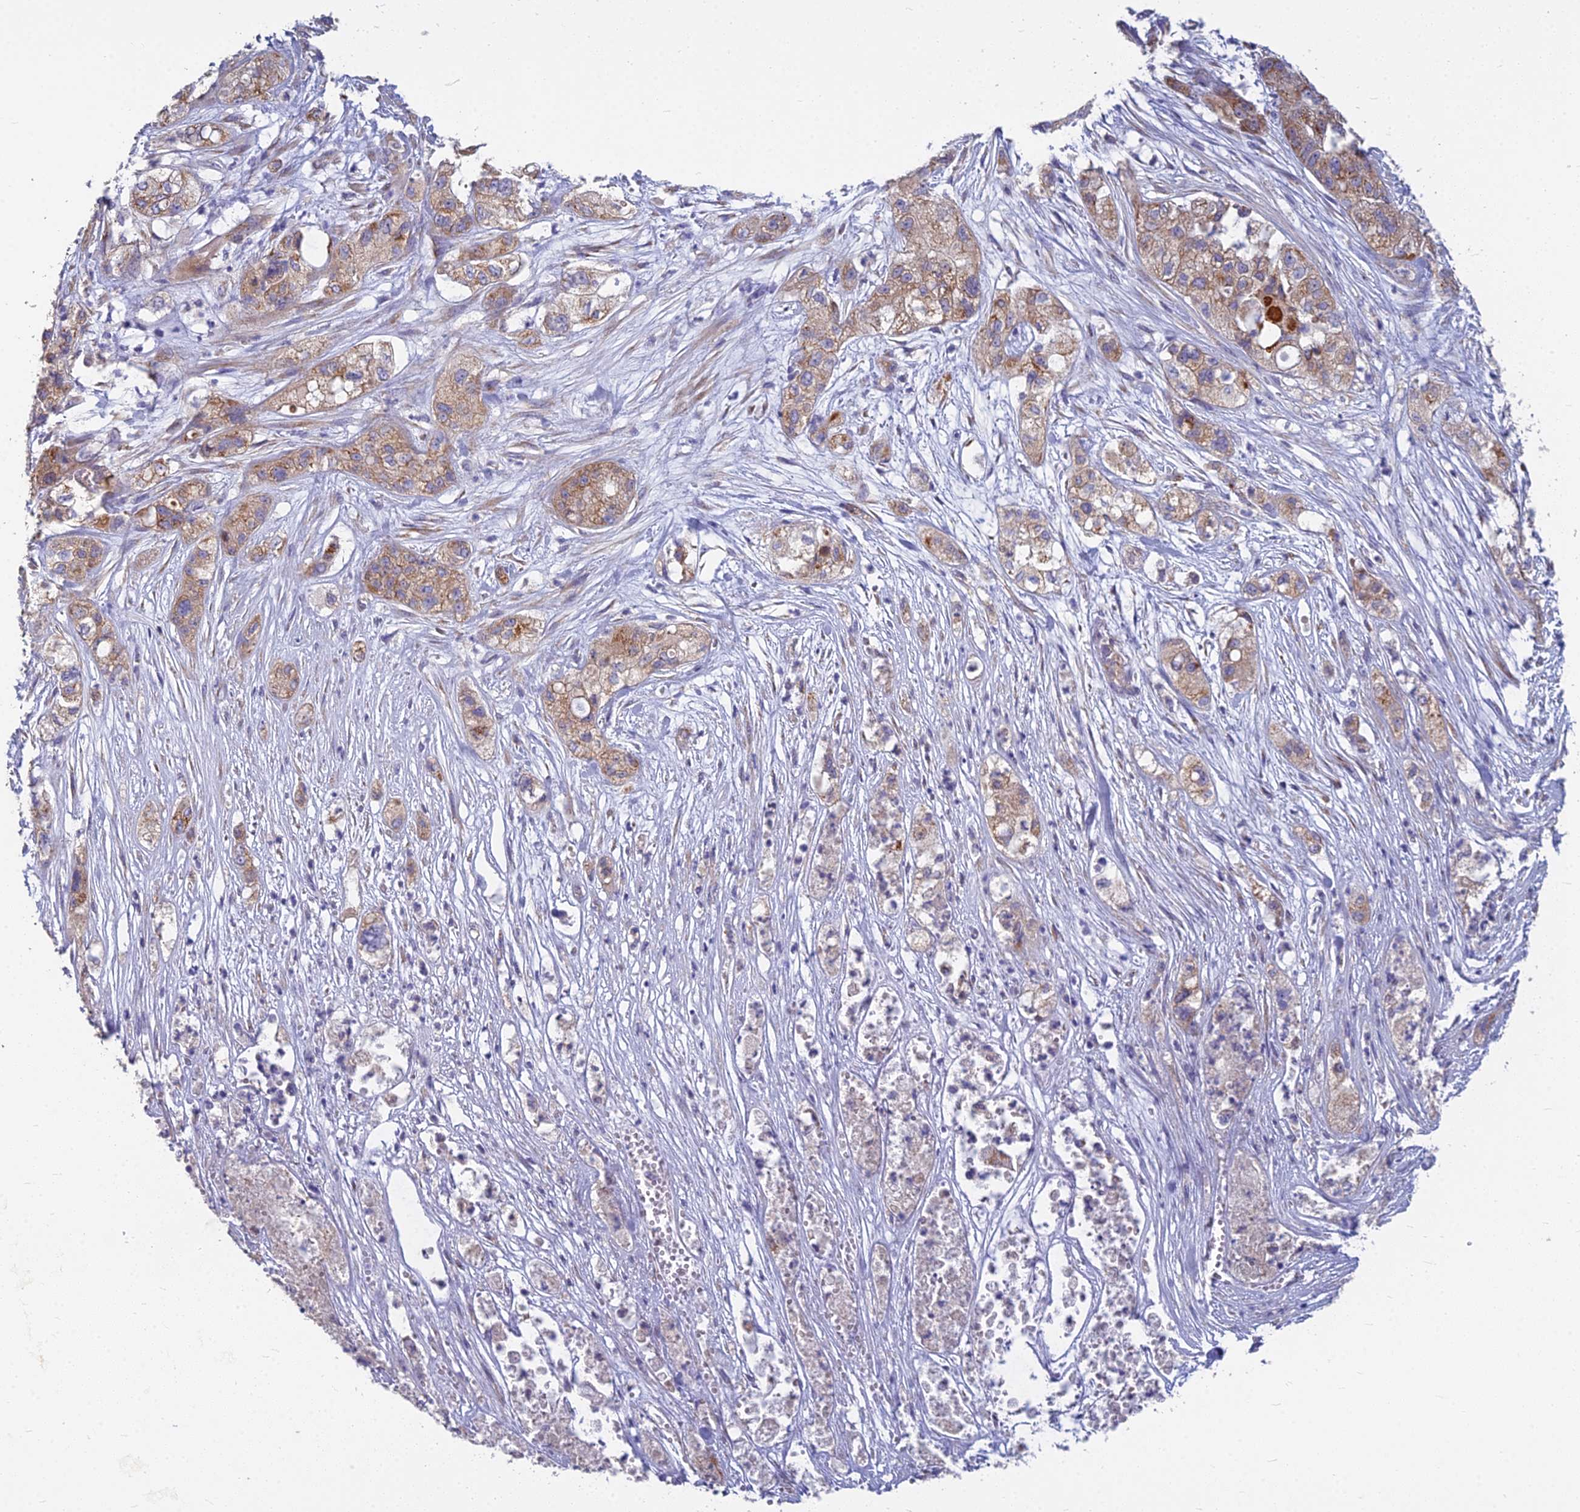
{"staining": {"intensity": "moderate", "quantity": ">75%", "location": "cytoplasmic/membranous"}, "tissue": "pancreatic cancer", "cell_type": "Tumor cells", "image_type": "cancer", "snomed": [{"axis": "morphology", "description": "Adenocarcinoma, NOS"}, {"axis": "topography", "description": "Pancreas"}], "caption": "Tumor cells show moderate cytoplasmic/membranous expression in about >75% of cells in adenocarcinoma (pancreatic). The protein is stained brown, and the nuclei are stained in blue (DAB (3,3'-diaminobenzidine) IHC with brightfield microscopy, high magnification).", "gene": "COX20", "patient": {"sex": "female", "age": 78}}